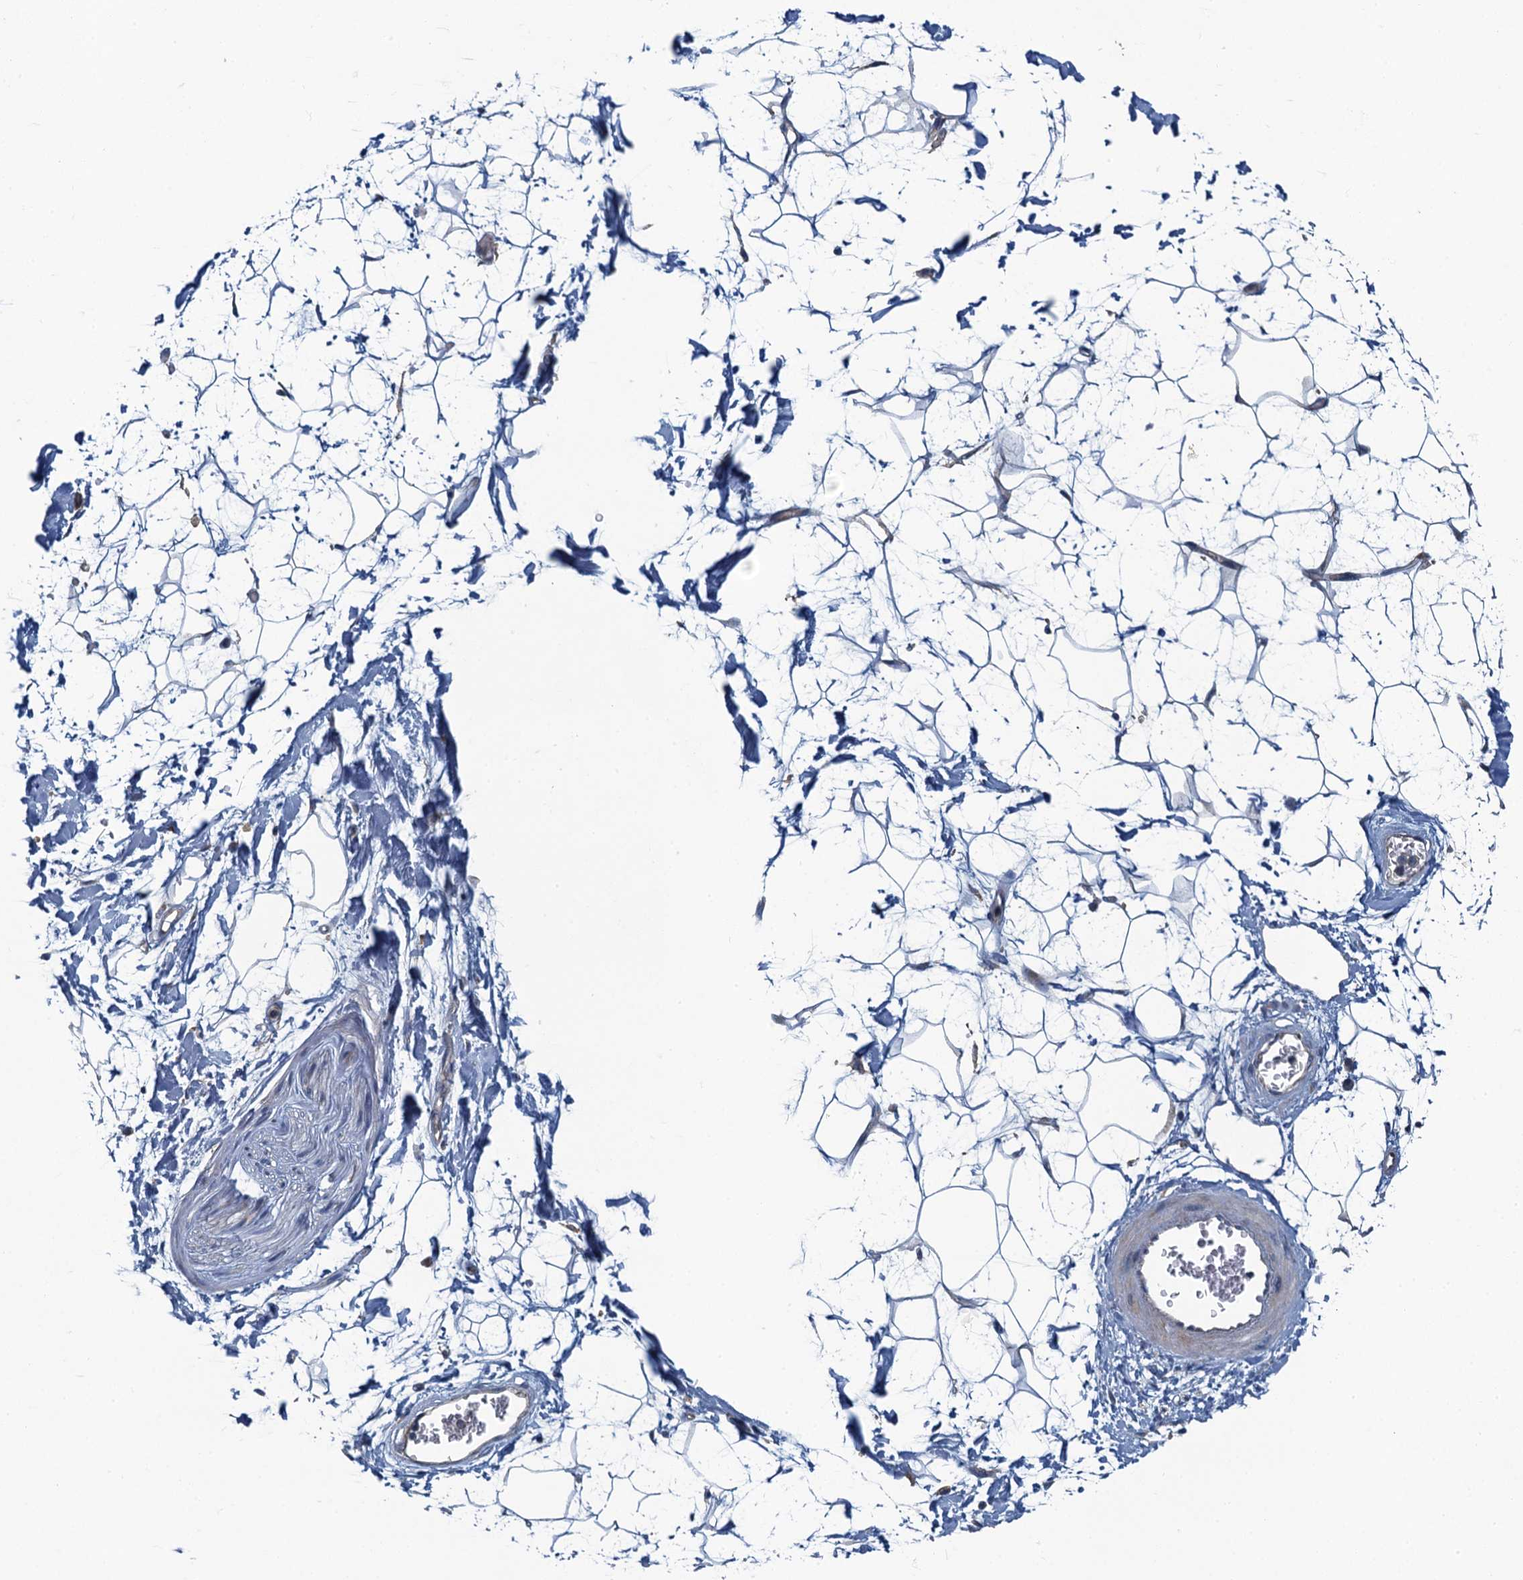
{"staining": {"intensity": "negative", "quantity": "none", "location": "none"}, "tissue": "adipose tissue", "cell_type": "Adipocytes", "image_type": "normal", "snomed": [{"axis": "morphology", "description": "Normal tissue, NOS"}, {"axis": "topography", "description": "Soft tissue"}], "caption": "IHC of benign human adipose tissue displays no expression in adipocytes. The staining was performed using DAB to visualize the protein expression in brown, while the nuclei were stained in blue with hematoxylin (Magnification: 20x).", "gene": "NCKAP1L", "patient": {"sex": "male", "age": 72}}